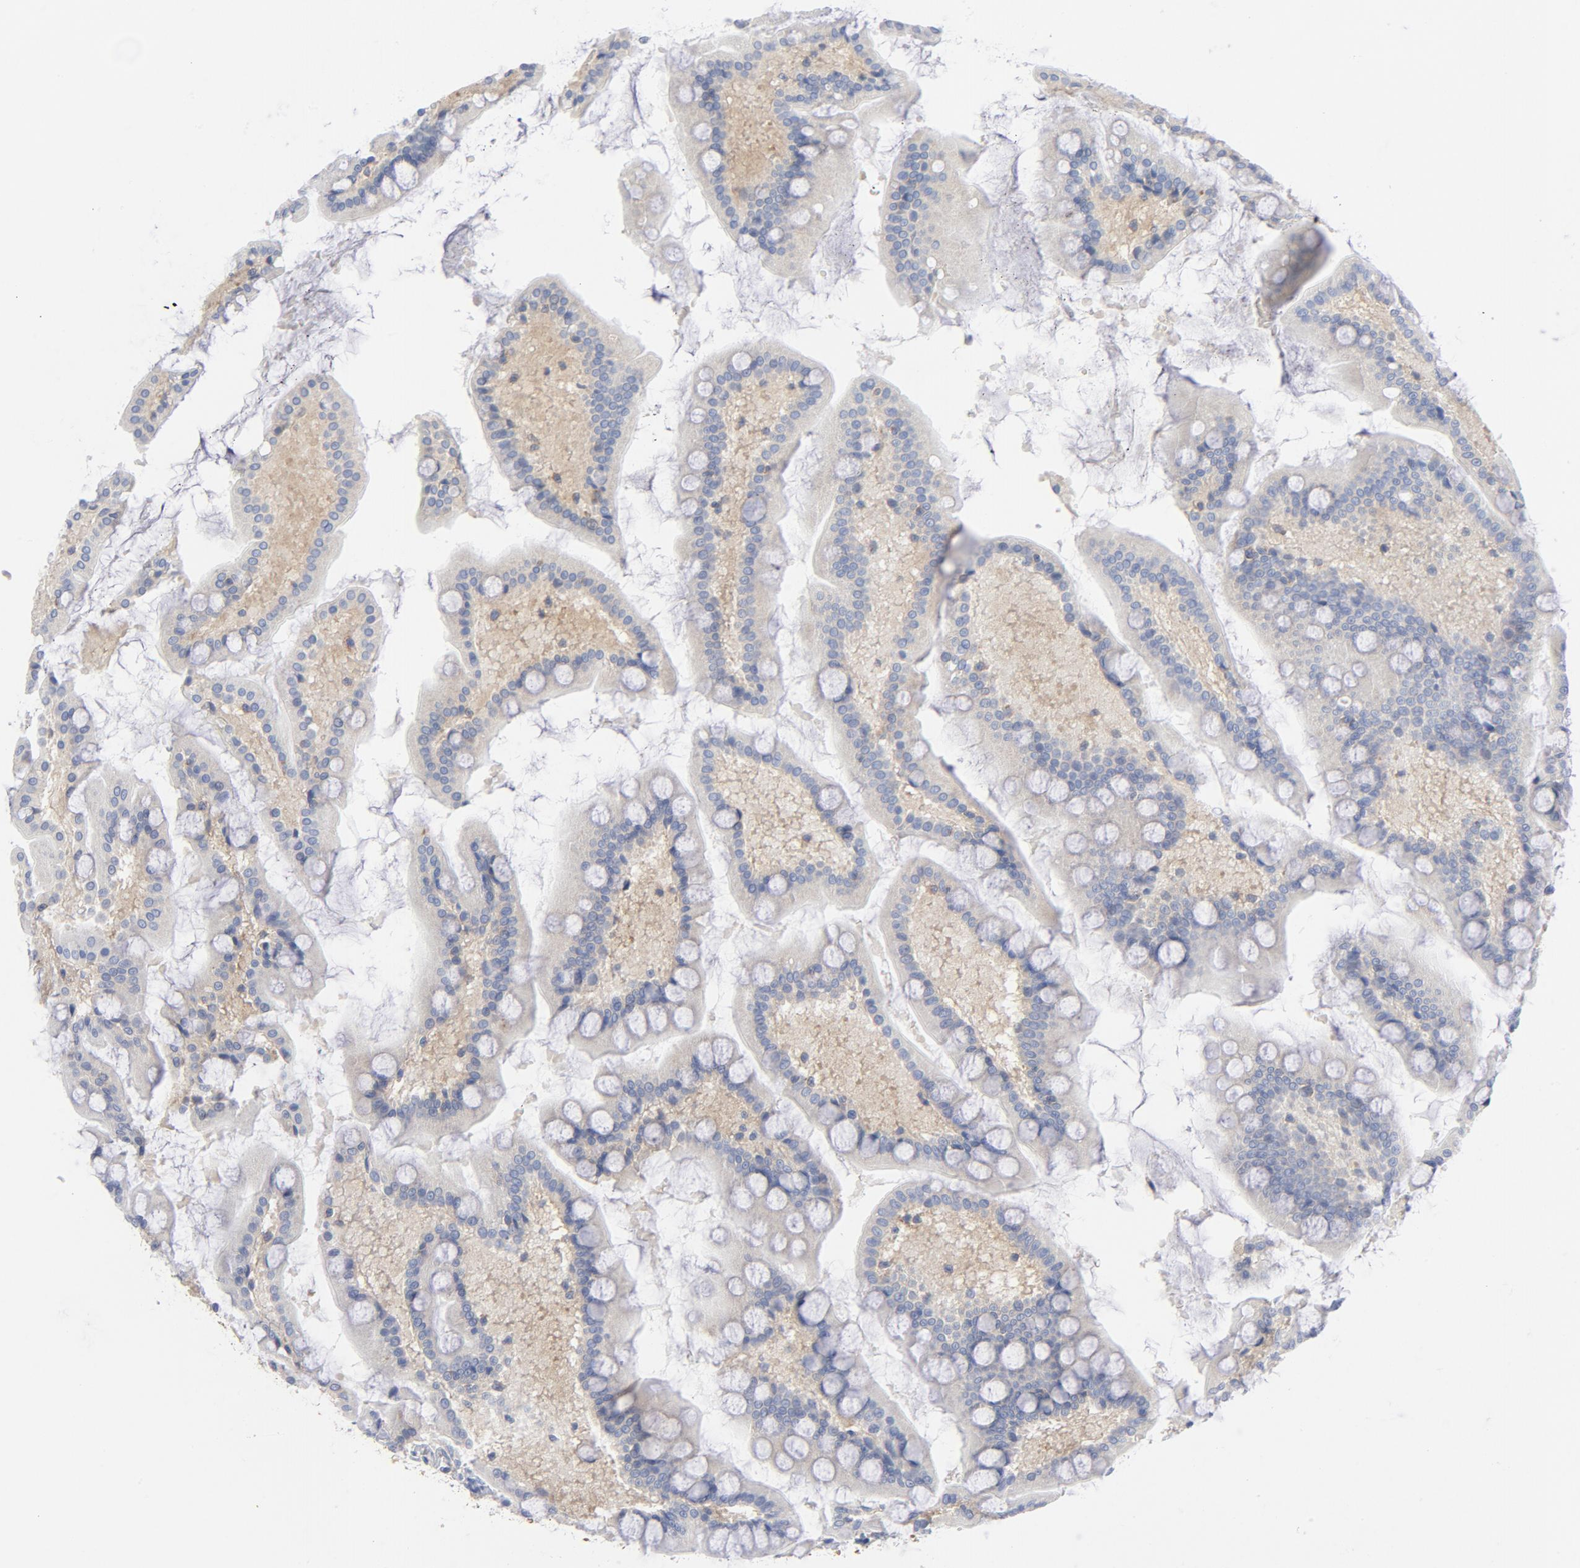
{"staining": {"intensity": "moderate", "quantity": "25%-75%", "location": "cytoplasmic/membranous"}, "tissue": "small intestine", "cell_type": "Glandular cells", "image_type": "normal", "snomed": [{"axis": "morphology", "description": "Normal tissue, NOS"}, {"axis": "topography", "description": "Small intestine"}], "caption": "This micrograph displays unremarkable small intestine stained with immunohistochemistry to label a protein in brown. The cytoplasmic/membranous of glandular cells show moderate positivity for the protein. Nuclei are counter-stained blue.", "gene": "CD86", "patient": {"sex": "male", "age": 41}}